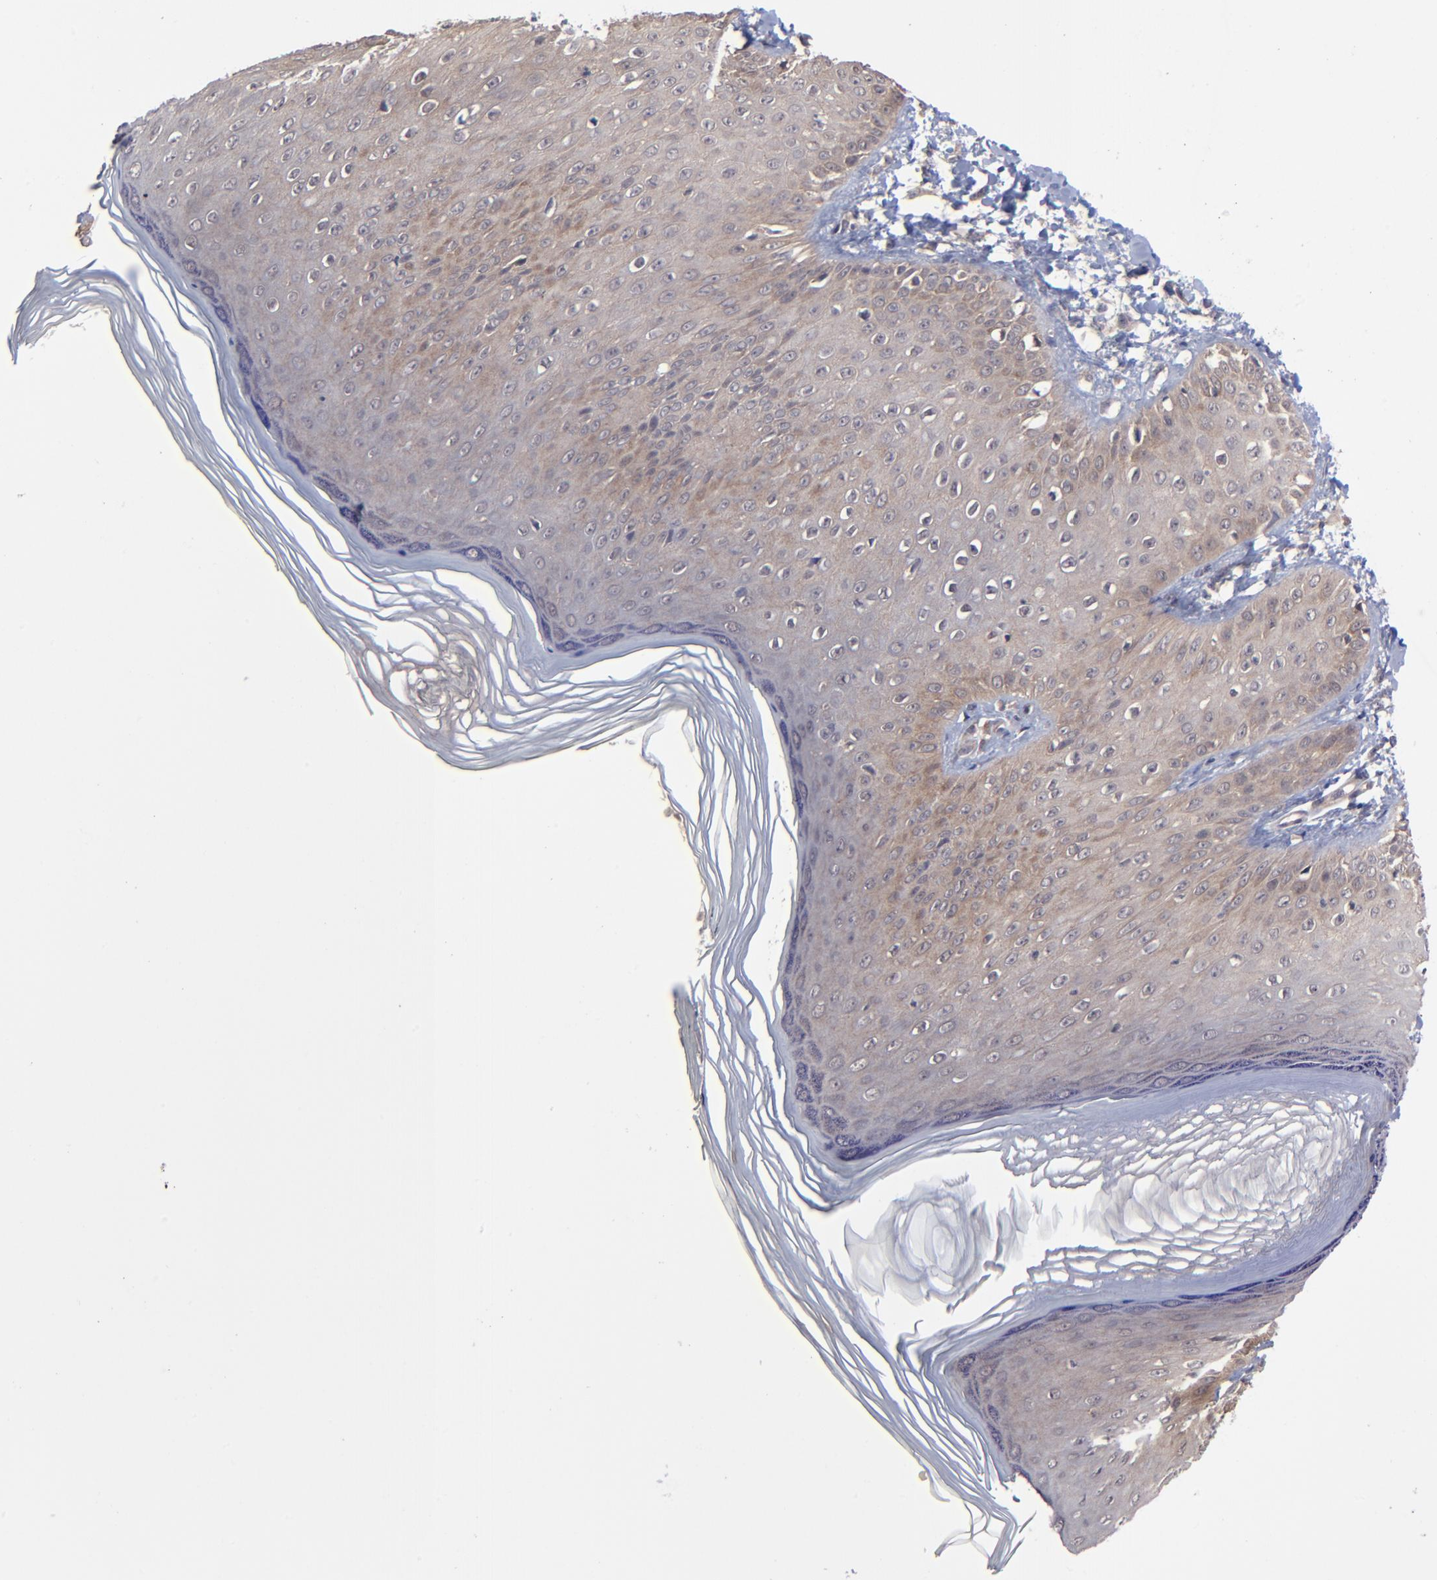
{"staining": {"intensity": "moderate", "quantity": "25%-75%", "location": "cytoplasmic/membranous"}, "tissue": "skin", "cell_type": "Epidermal cells", "image_type": "normal", "snomed": [{"axis": "morphology", "description": "Normal tissue, NOS"}, {"axis": "morphology", "description": "Inflammation, NOS"}, {"axis": "topography", "description": "Soft tissue"}, {"axis": "topography", "description": "Anal"}], "caption": "DAB immunohistochemical staining of unremarkable skin shows moderate cytoplasmic/membranous protein expression in about 25%-75% of epidermal cells. The staining was performed using DAB (3,3'-diaminobenzidine), with brown indicating positive protein expression. Nuclei are stained blue with hematoxylin.", "gene": "ZNF780A", "patient": {"sex": "female", "age": 15}}